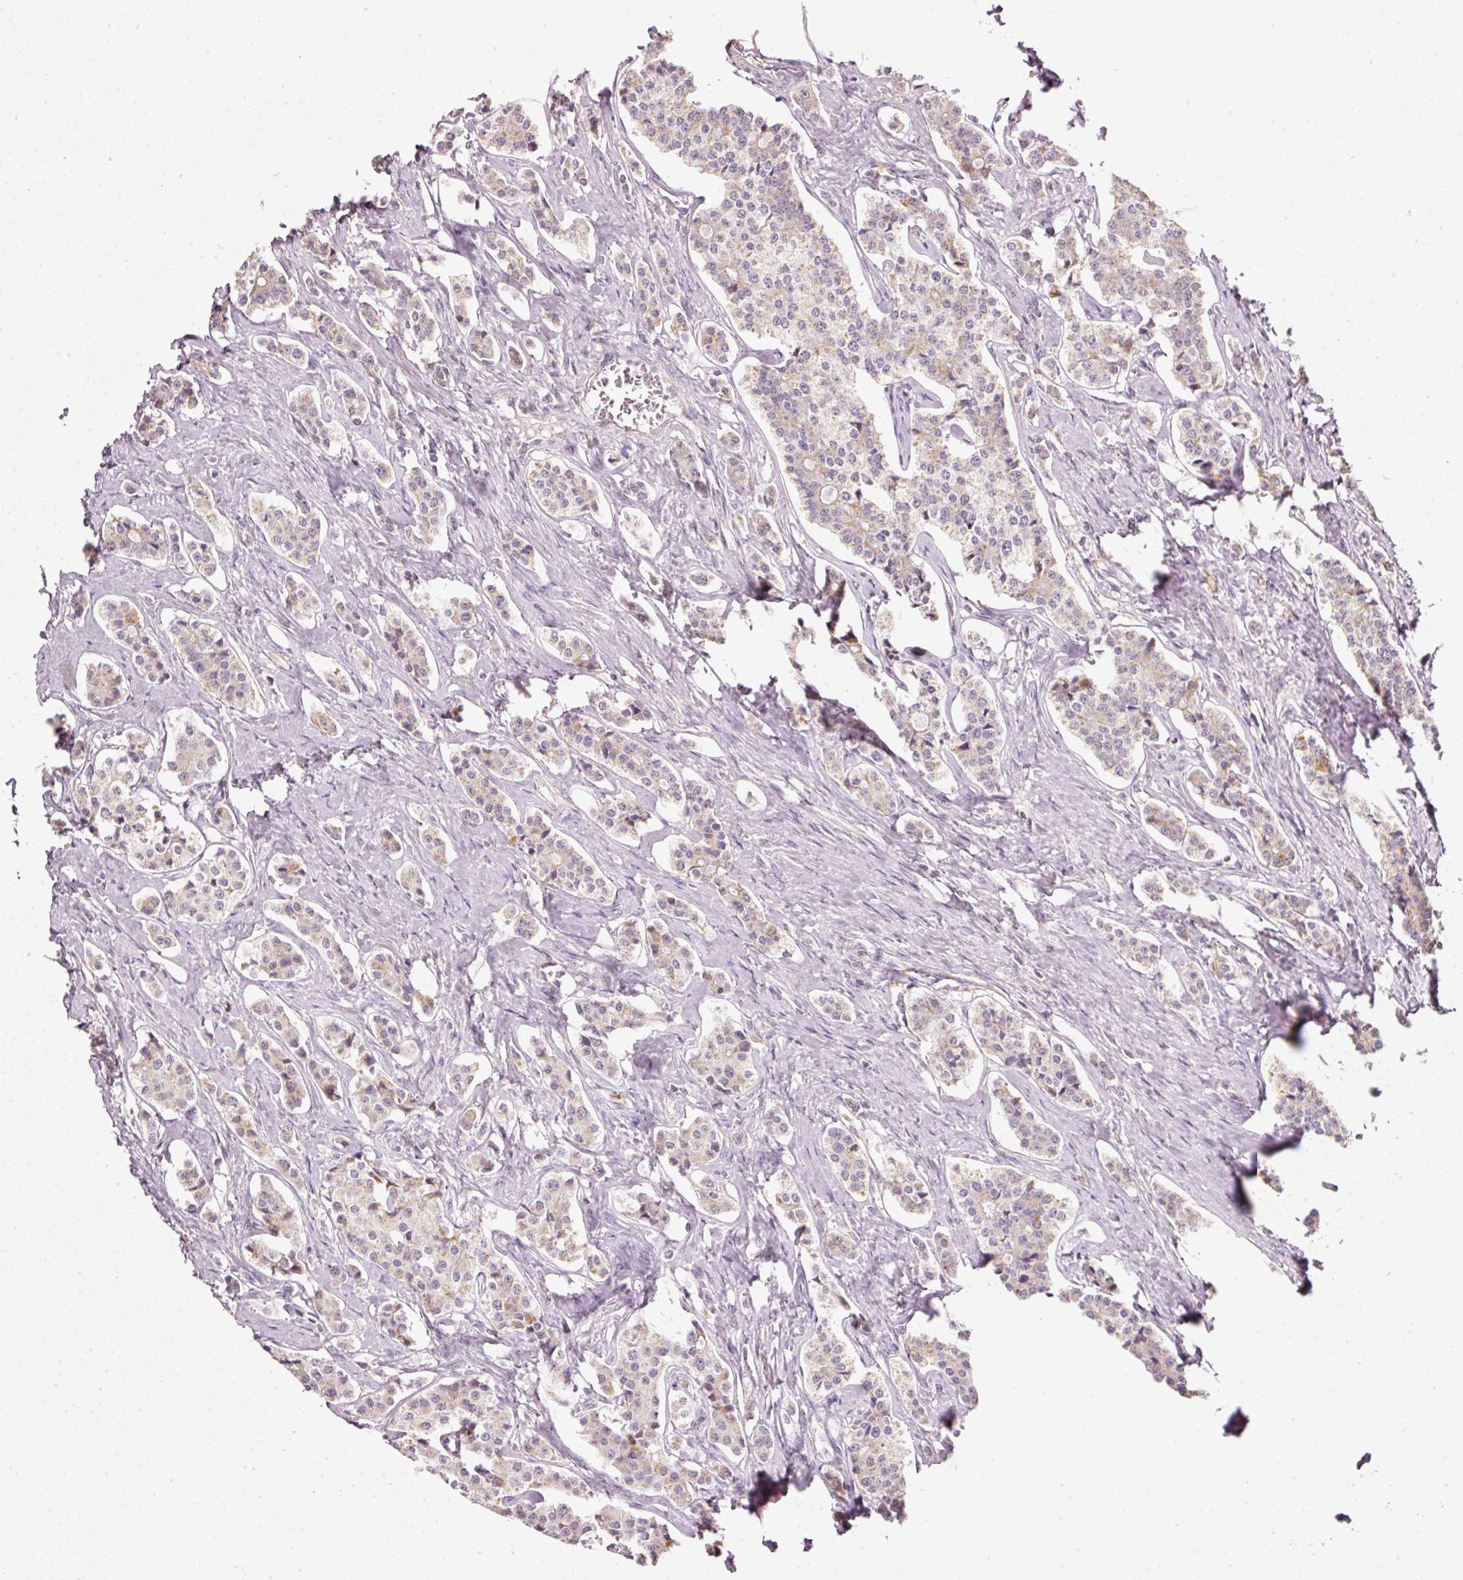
{"staining": {"intensity": "weak", "quantity": "<25%", "location": "cytoplasmic/membranous"}, "tissue": "carcinoid", "cell_type": "Tumor cells", "image_type": "cancer", "snomed": [{"axis": "morphology", "description": "Carcinoid, malignant, NOS"}, {"axis": "topography", "description": "Small intestine"}], "caption": "The micrograph exhibits no staining of tumor cells in malignant carcinoid.", "gene": "FSTL3", "patient": {"sex": "male", "age": 63}}